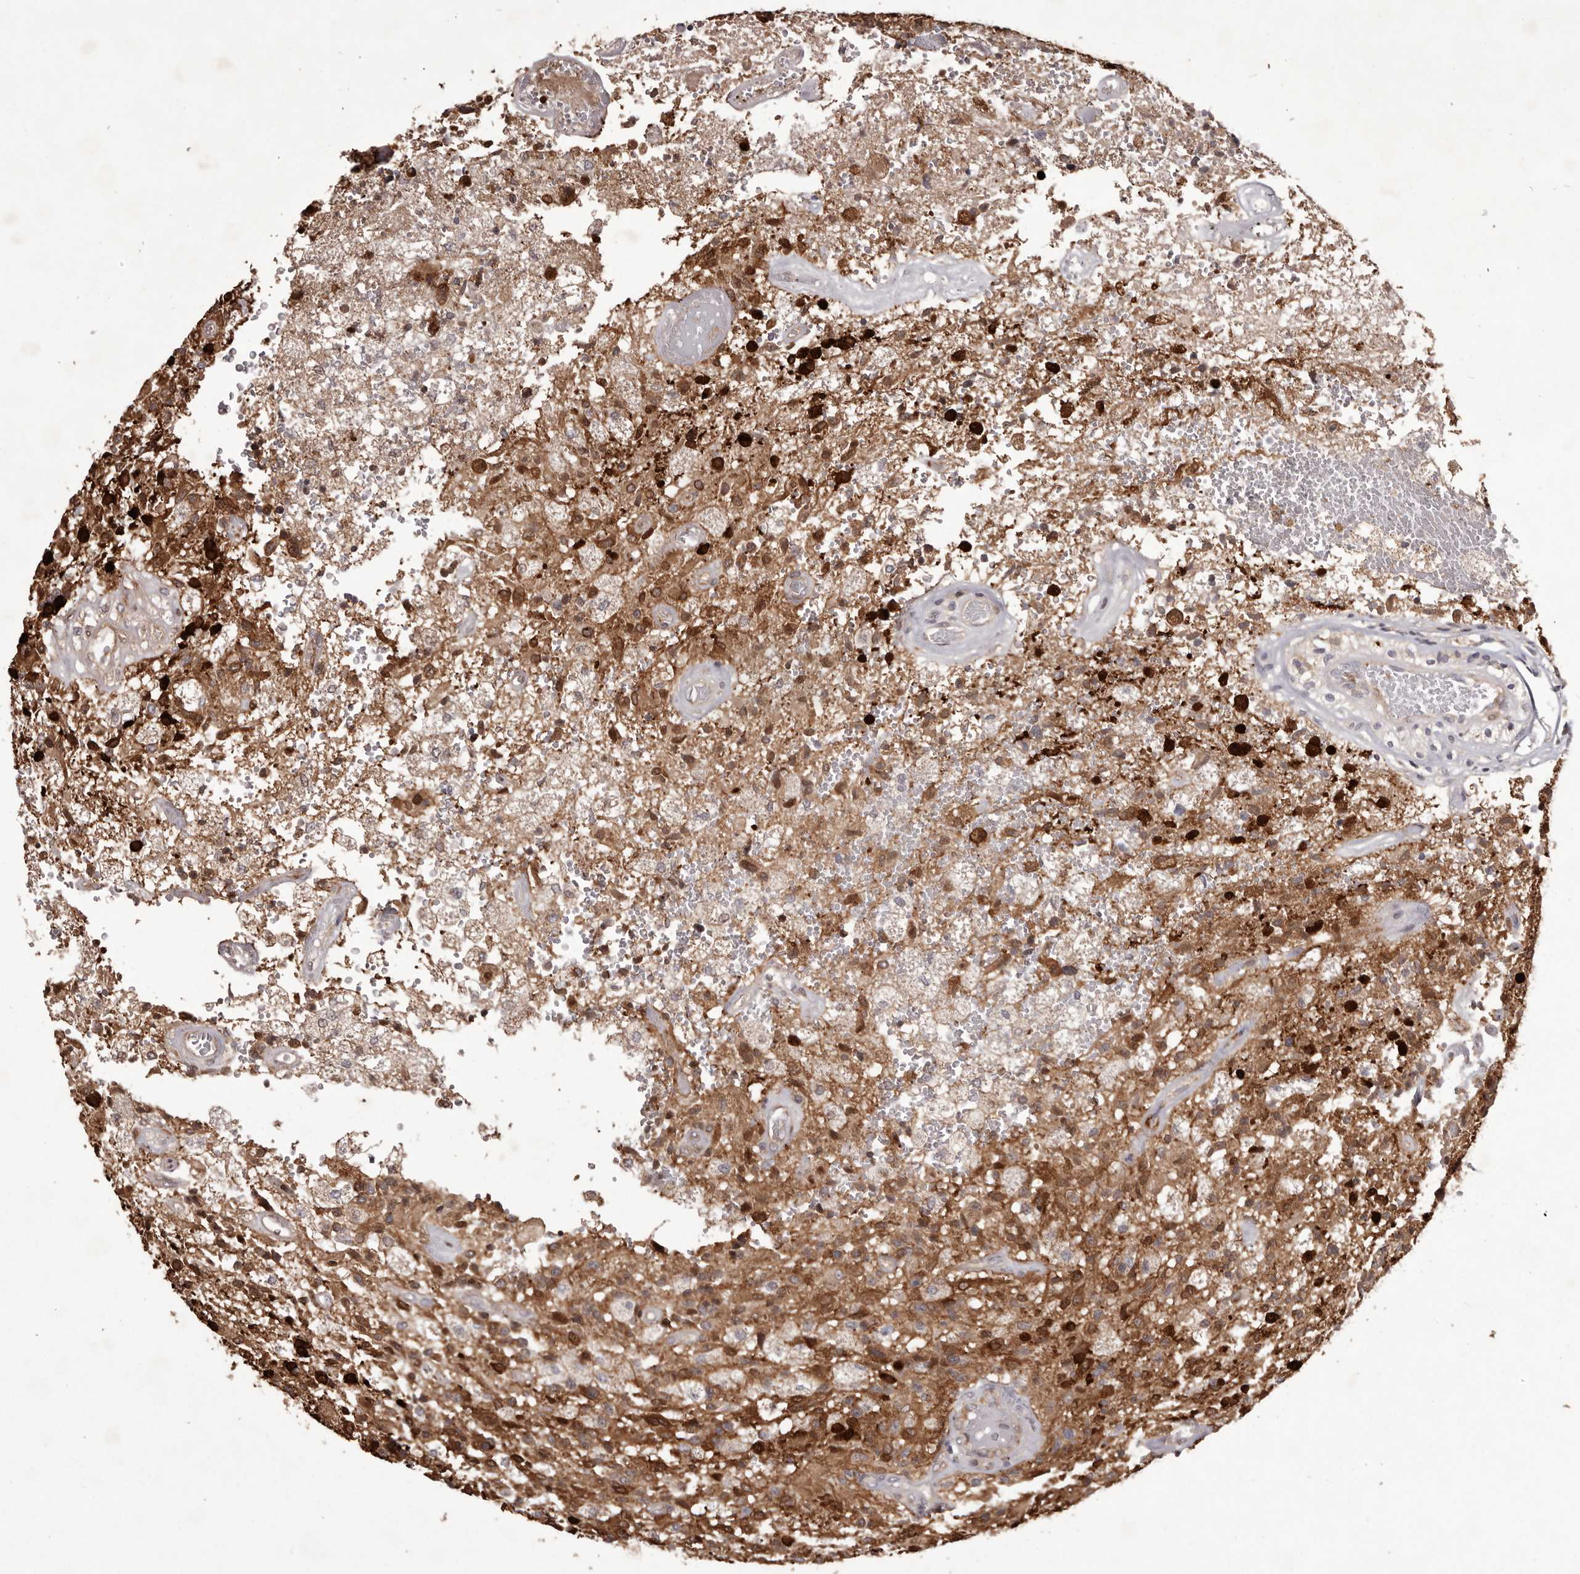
{"staining": {"intensity": "strong", "quantity": "25%-75%", "location": "cytoplasmic/membranous,nuclear"}, "tissue": "glioma", "cell_type": "Tumor cells", "image_type": "cancer", "snomed": [{"axis": "morphology", "description": "Glioma, malignant, High grade"}, {"axis": "topography", "description": "Brain"}], "caption": "A brown stain highlights strong cytoplasmic/membranous and nuclear positivity of a protein in glioma tumor cells. Immunohistochemistry (ihc) stains the protein in brown and the nuclei are stained blue.", "gene": "GFOD1", "patient": {"sex": "male", "age": 72}}